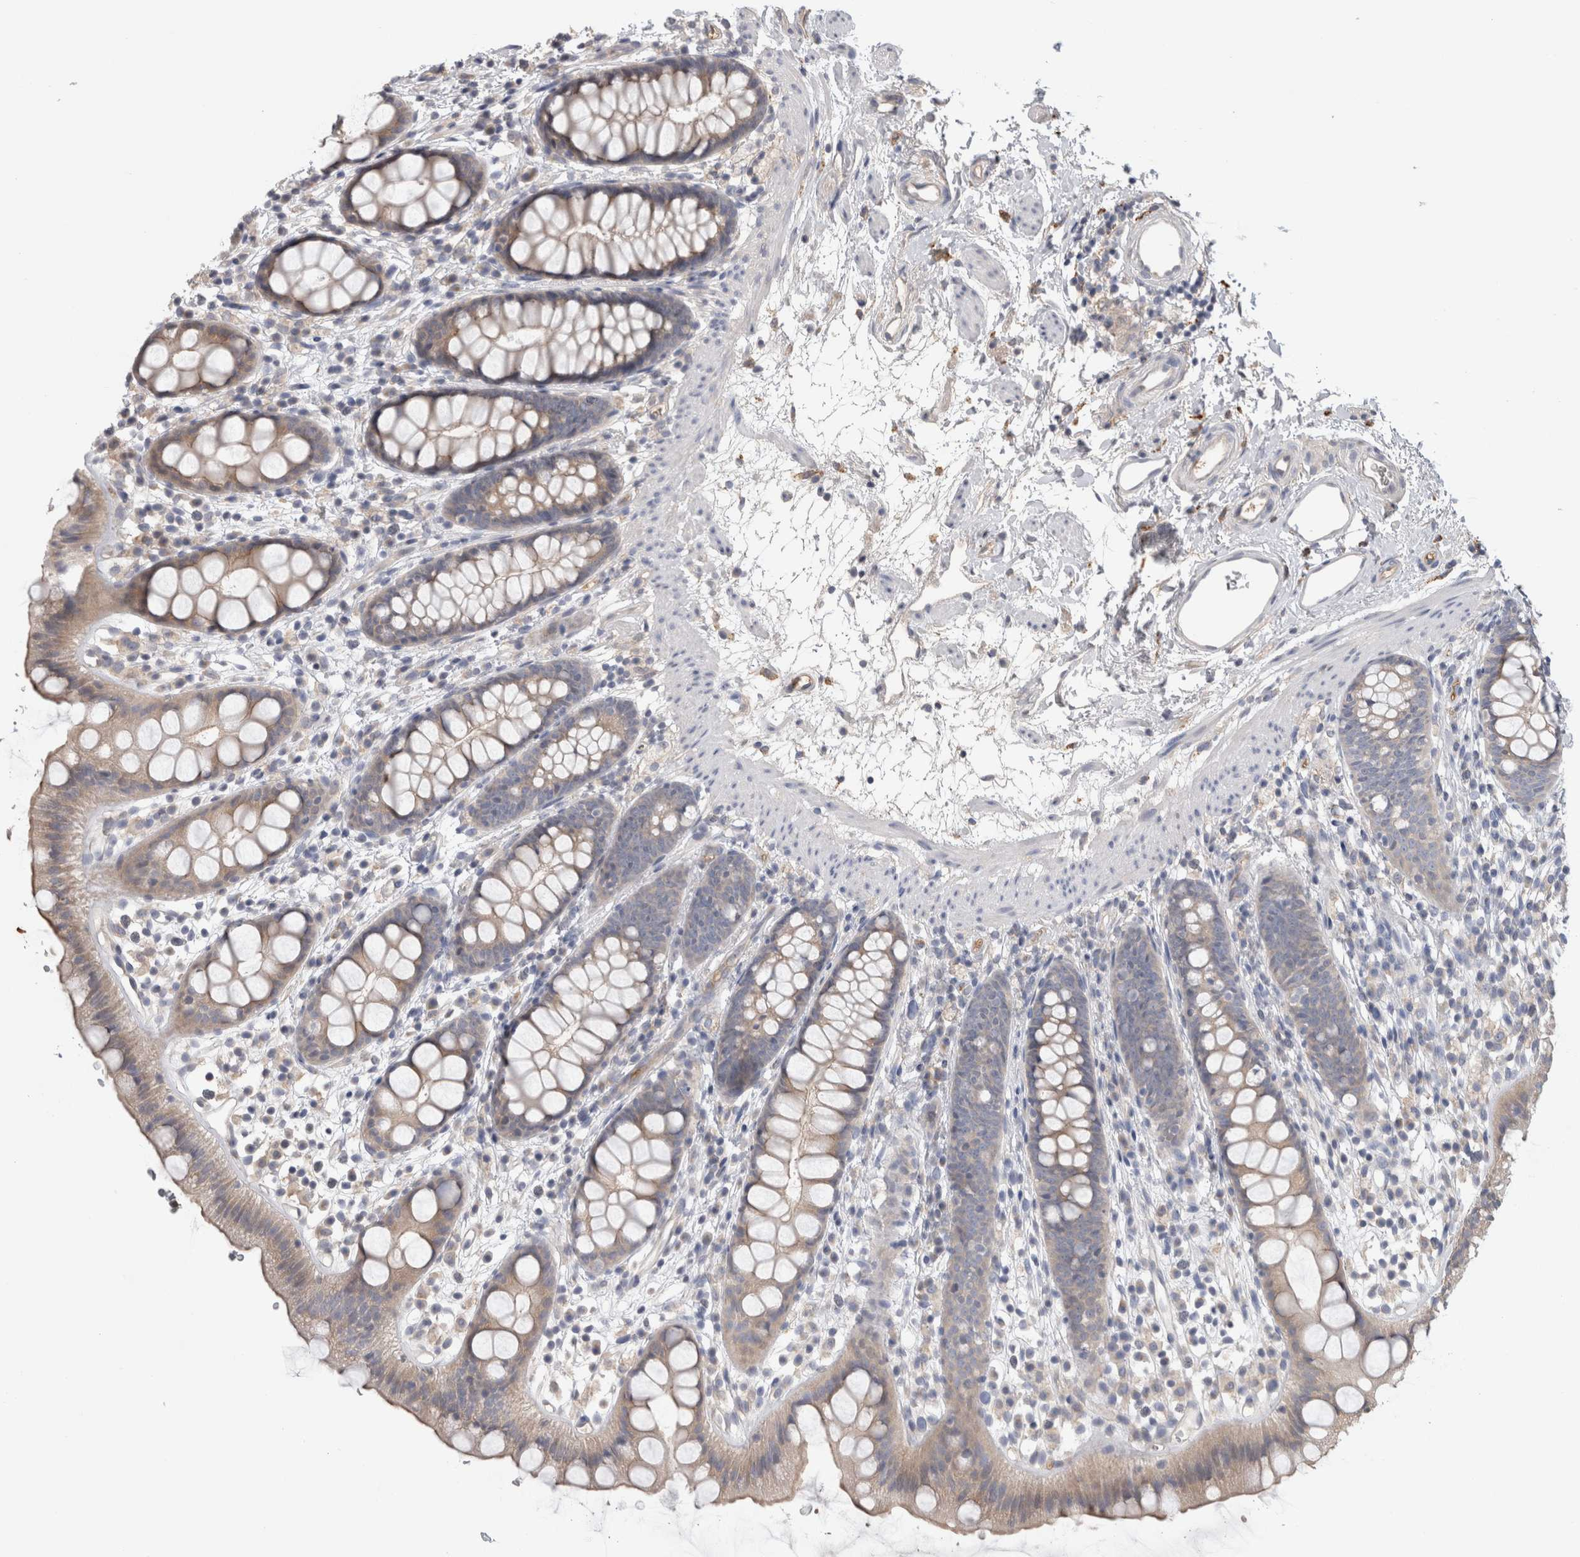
{"staining": {"intensity": "moderate", "quantity": "25%-75%", "location": "cytoplasmic/membranous"}, "tissue": "rectum", "cell_type": "Glandular cells", "image_type": "normal", "snomed": [{"axis": "morphology", "description": "Normal tissue, NOS"}, {"axis": "topography", "description": "Rectum"}], "caption": "Unremarkable rectum exhibits moderate cytoplasmic/membranous positivity in approximately 25%-75% of glandular cells Immunohistochemistry stains the protein in brown and the nuclei are stained blue..", "gene": "TBCE", "patient": {"sex": "female", "age": 65}}